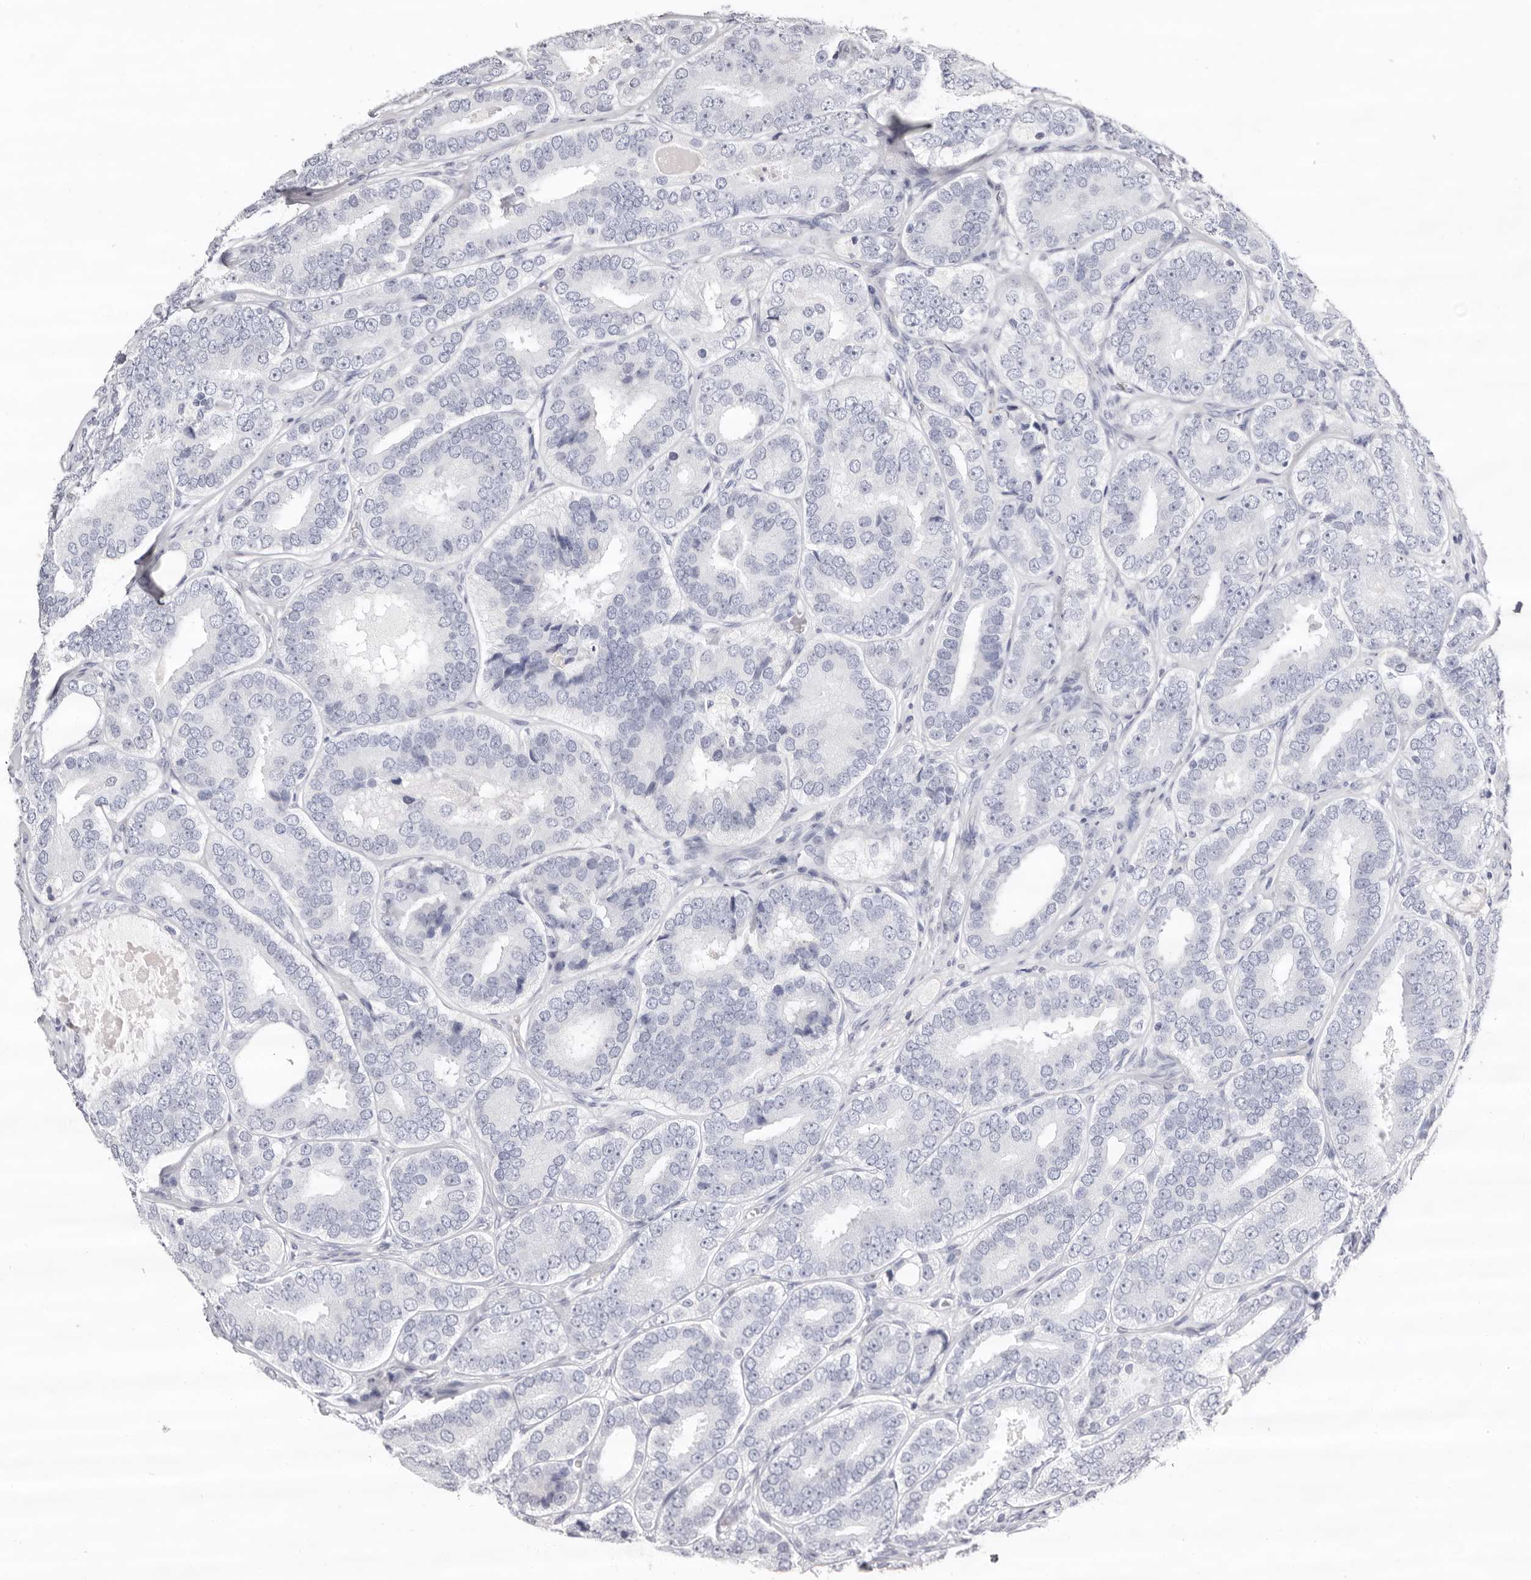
{"staining": {"intensity": "negative", "quantity": "none", "location": "none"}, "tissue": "prostate cancer", "cell_type": "Tumor cells", "image_type": "cancer", "snomed": [{"axis": "morphology", "description": "Adenocarcinoma, High grade"}, {"axis": "topography", "description": "Prostate"}], "caption": "Tumor cells are negative for brown protein staining in prostate high-grade adenocarcinoma.", "gene": "LPO", "patient": {"sex": "male", "age": 56}}